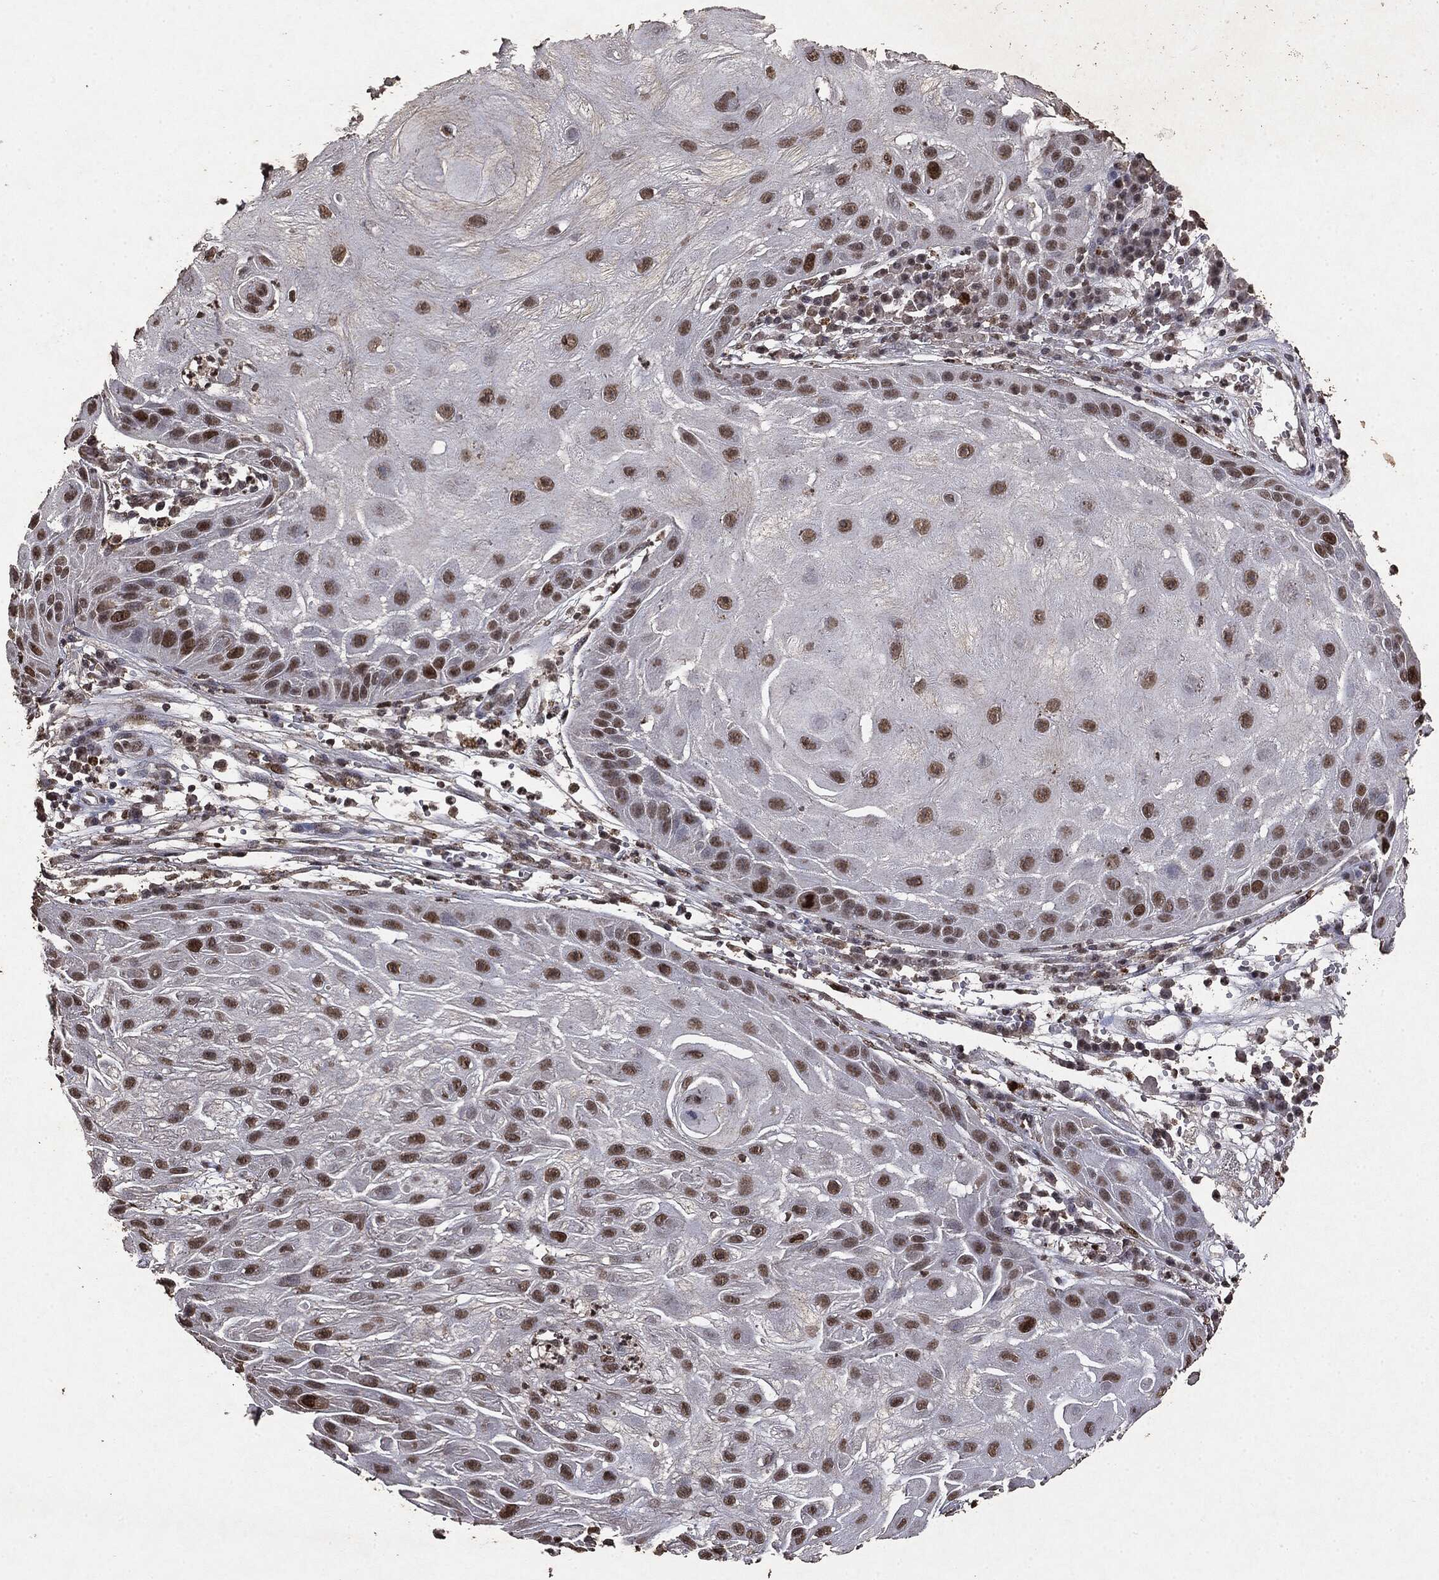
{"staining": {"intensity": "strong", "quantity": "25%-75%", "location": "nuclear"}, "tissue": "skin cancer", "cell_type": "Tumor cells", "image_type": "cancer", "snomed": [{"axis": "morphology", "description": "Normal tissue, NOS"}, {"axis": "morphology", "description": "Squamous cell carcinoma, NOS"}, {"axis": "topography", "description": "Skin"}], "caption": "A photomicrograph of skin cancer (squamous cell carcinoma) stained for a protein exhibits strong nuclear brown staining in tumor cells.", "gene": "RAD18", "patient": {"sex": "male", "age": 79}}